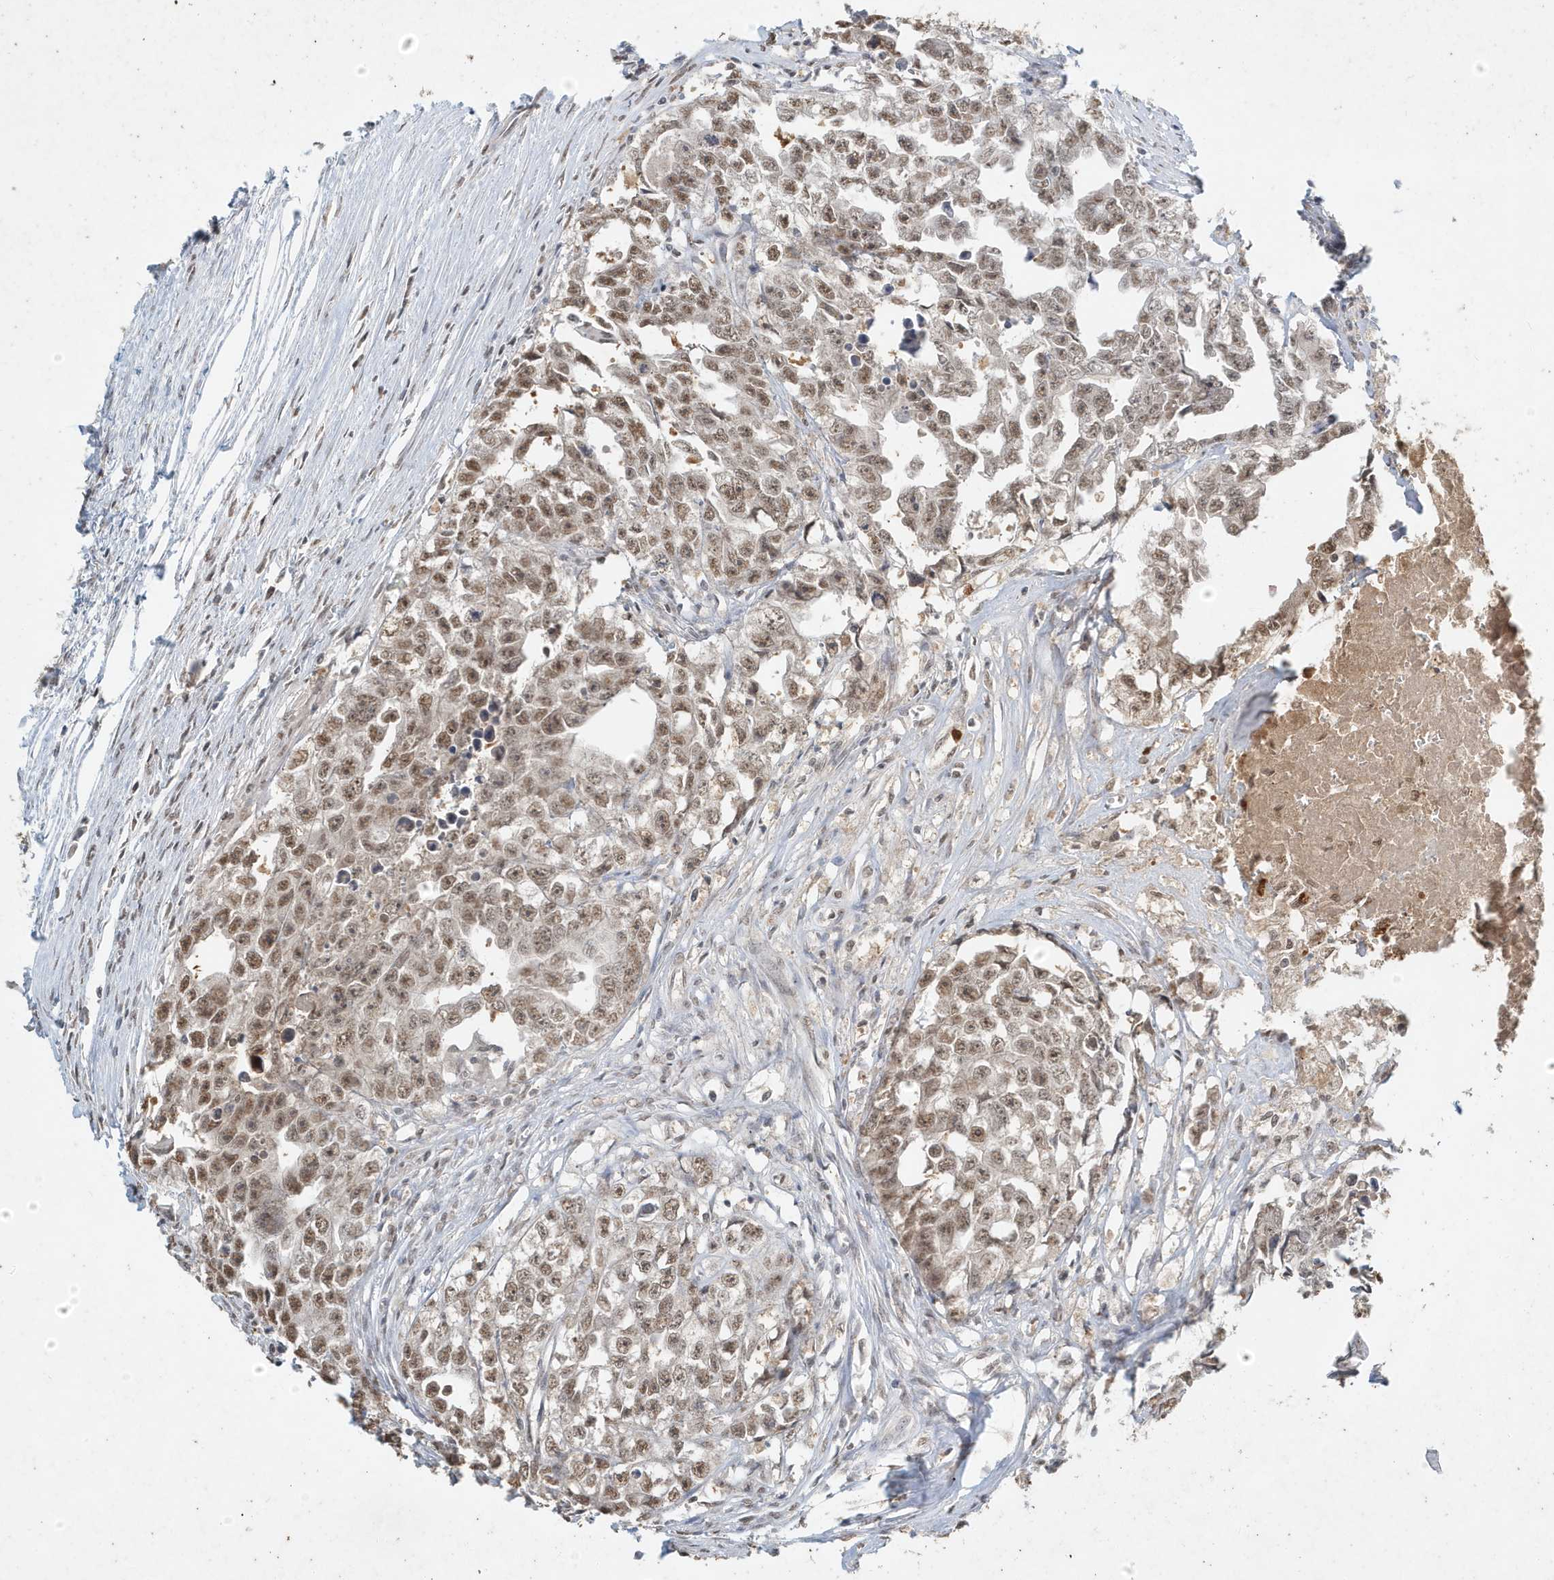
{"staining": {"intensity": "moderate", "quantity": ">75%", "location": "nuclear"}, "tissue": "testis cancer", "cell_type": "Tumor cells", "image_type": "cancer", "snomed": [{"axis": "morphology", "description": "Seminoma, NOS"}, {"axis": "morphology", "description": "Carcinoma, Embryonal, NOS"}, {"axis": "topography", "description": "Testis"}], "caption": "A brown stain labels moderate nuclear staining of a protein in human testis cancer (seminoma) tumor cells. Ihc stains the protein in brown and the nuclei are stained blue.", "gene": "DEFA1", "patient": {"sex": "male", "age": 43}}